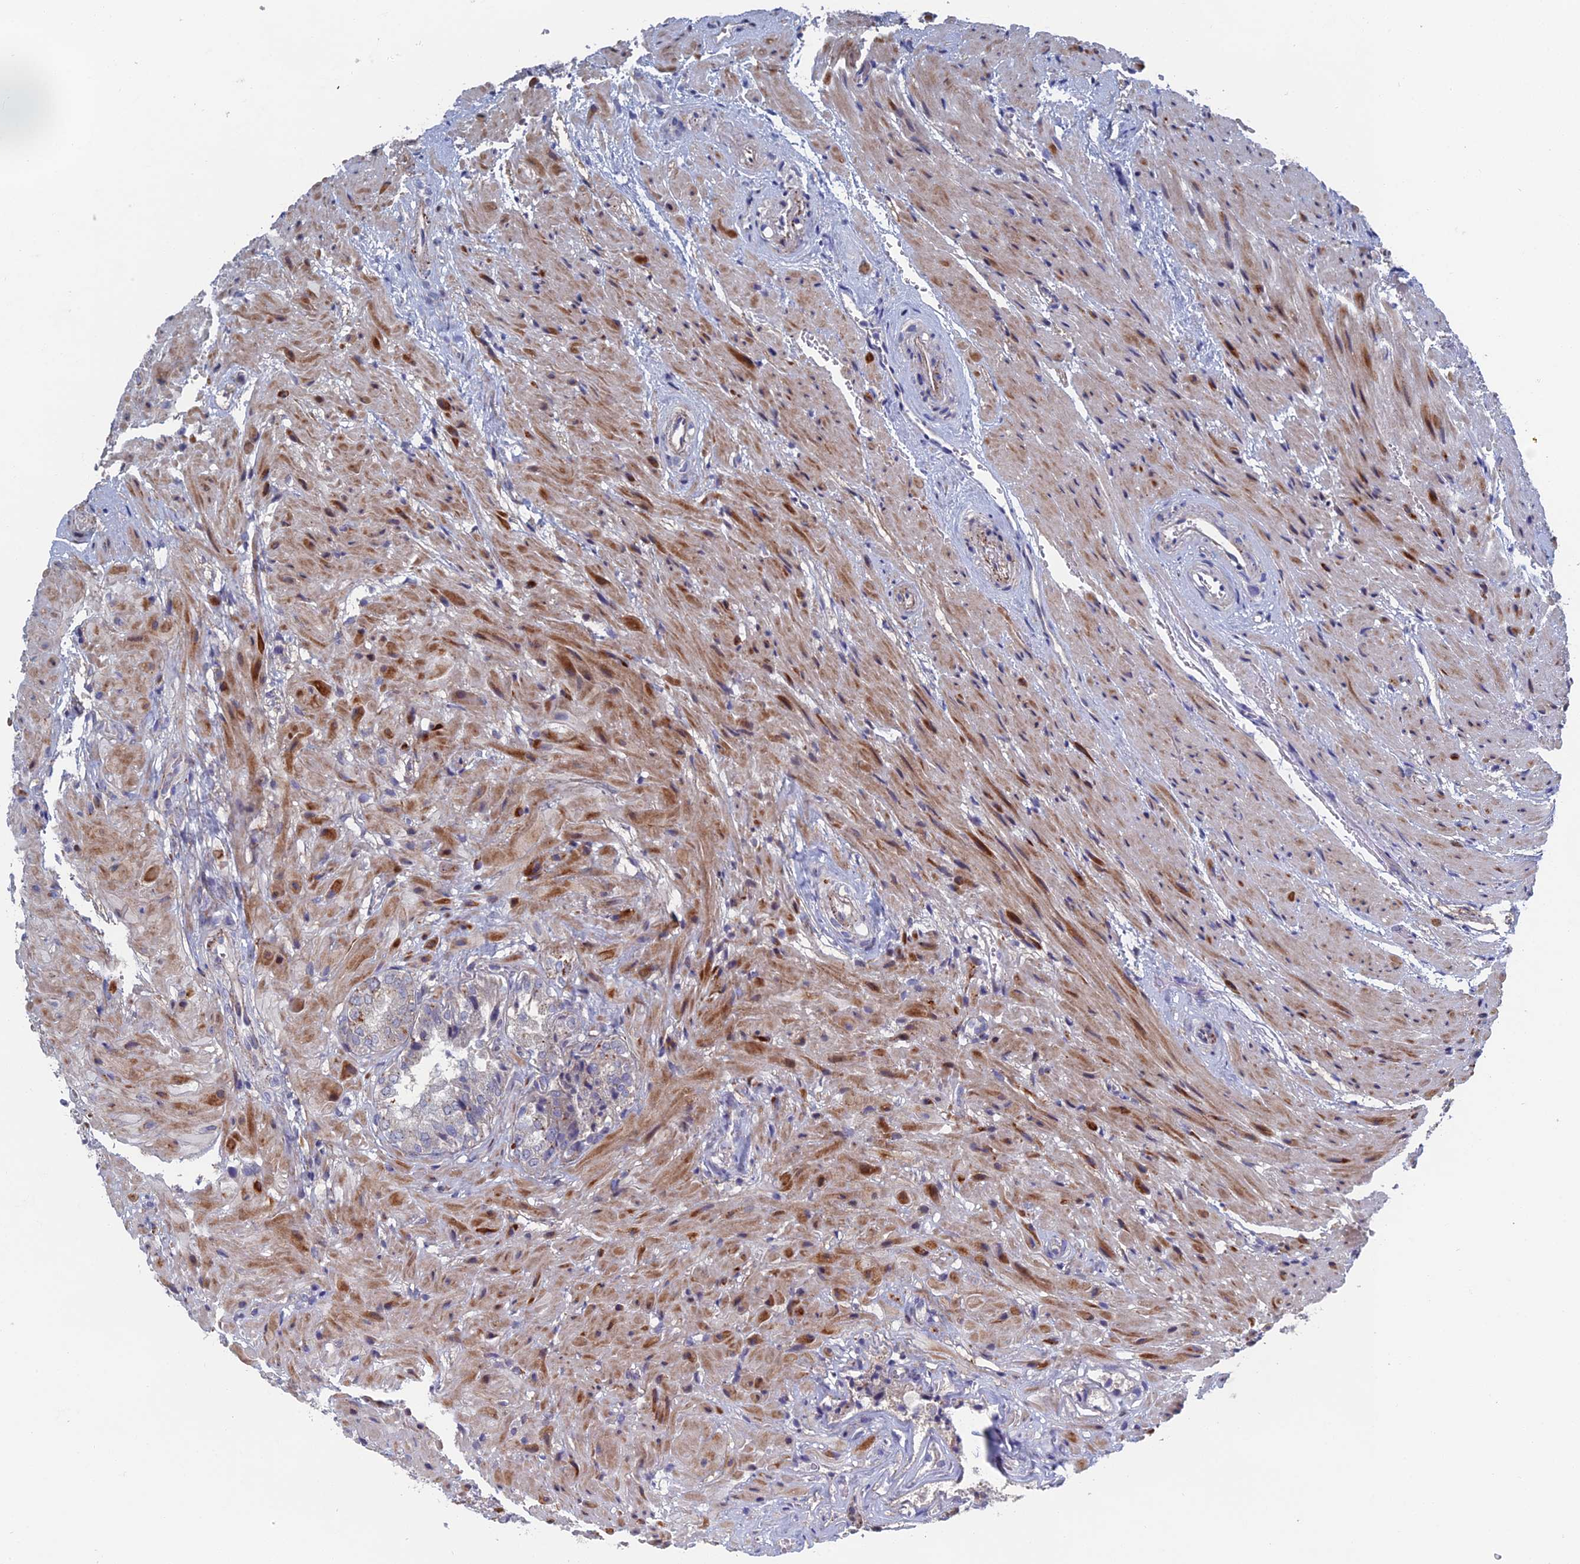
{"staining": {"intensity": "moderate", "quantity": "<25%", "location": "cytoplasmic/membranous"}, "tissue": "seminal vesicle", "cell_type": "Glandular cells", "image_type": "normal", "snomed": [{"axis": "morphology", "description": "Normal tissue, NOS"}, {"axis": "topography", "description": "Seminal veicle"}, {"axis": "topography", "description": "Peripheral nerve tissue"}], "caption": "Normal seminal vesicle reveals moderate cytoplasmic/membranous expression in about <25% of glandular cells.", "gene": "GTF2IRD1", "patient": {"sex": "male", "age": 63}}